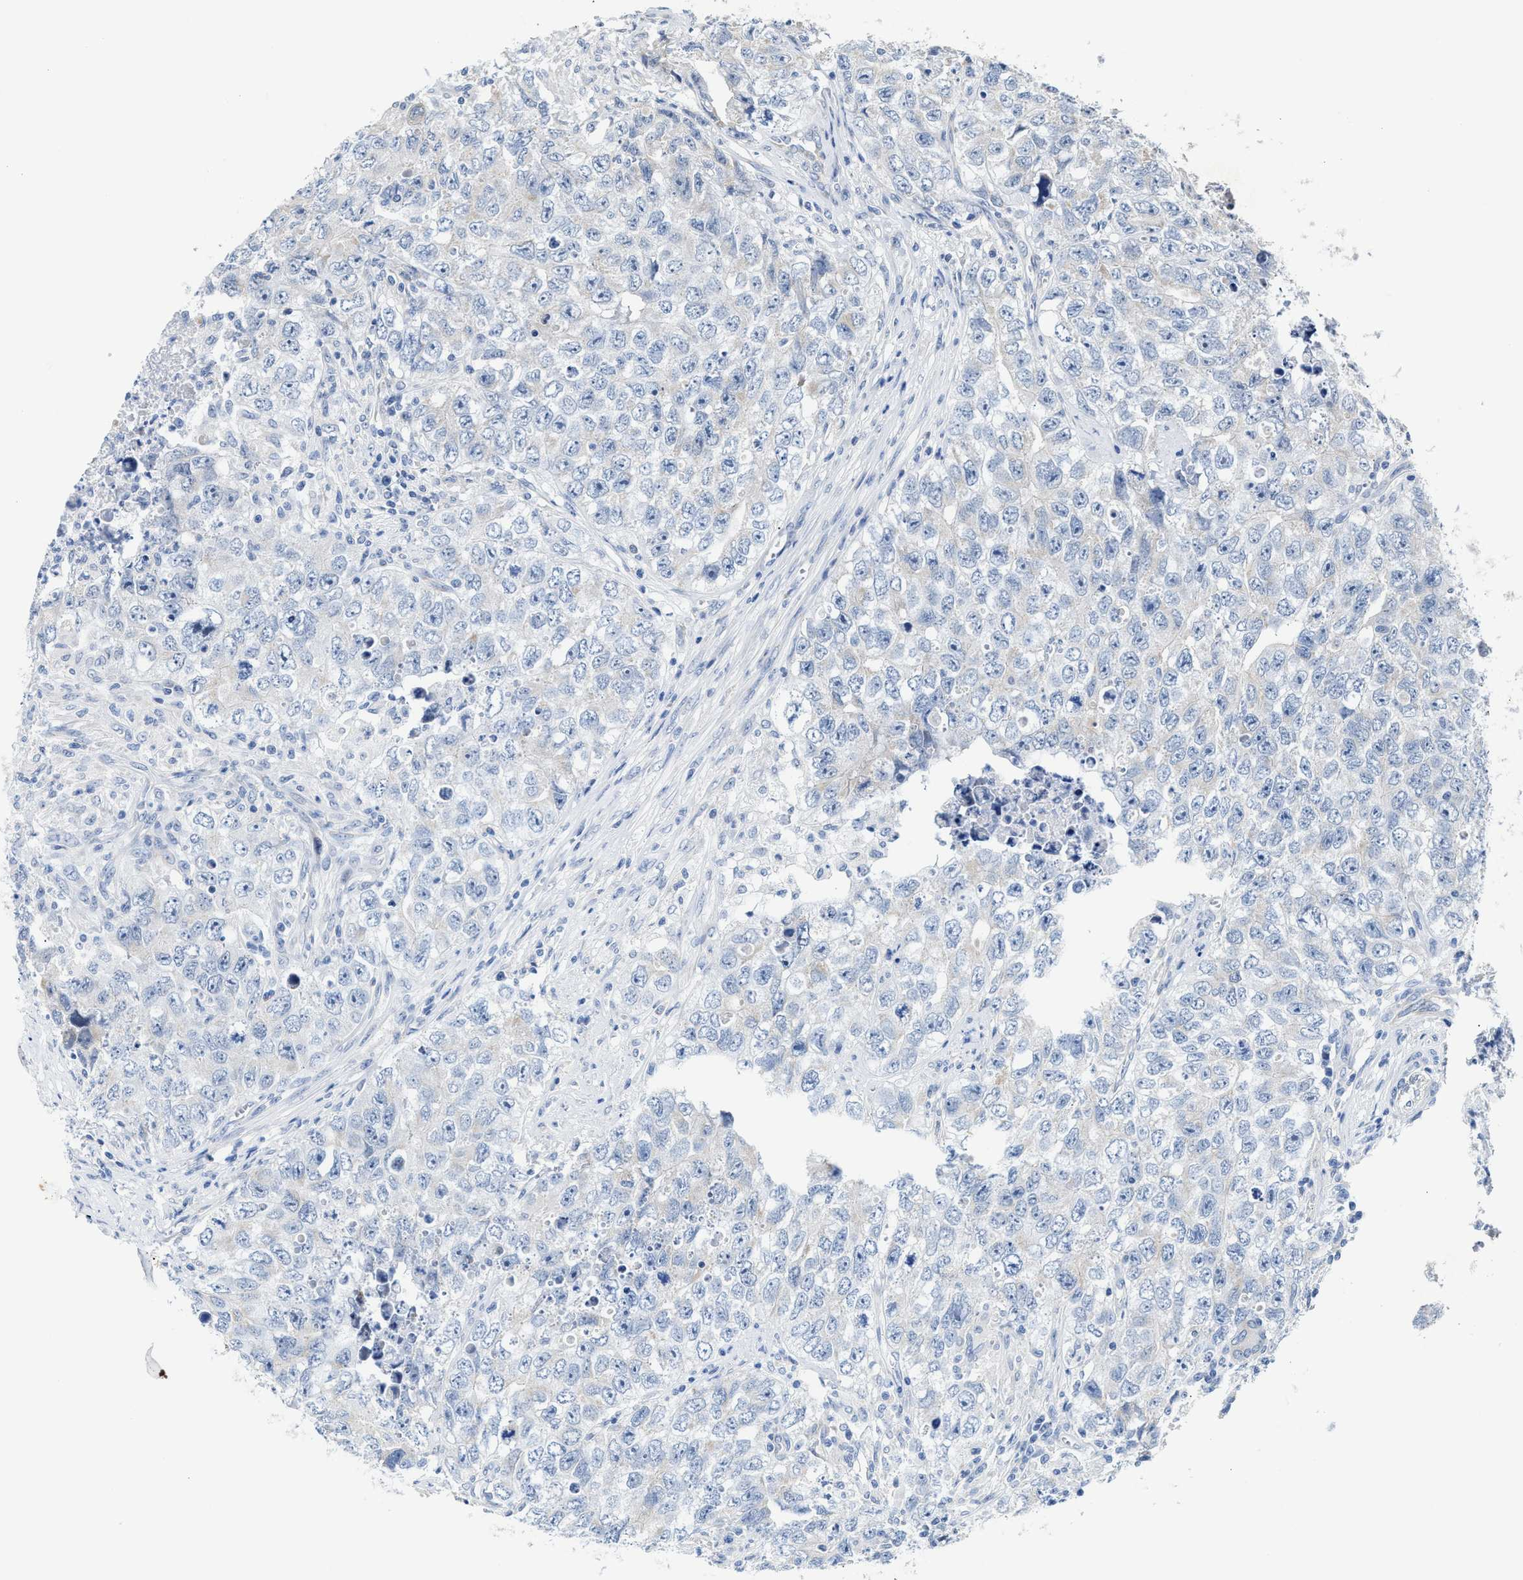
{"staining": {"intensity": "negative", "quantity": "none", "location": "none"}, "tissue": "testis cancer", "cell_type": "Tumor cells", "image_type": "cancer", "snomed": [{"axis": "morphology", "description": "Seminoma, NOS"}, {"axis": "morphology", "description": "Carcinoma, Embryonal, NOS"}, {"axis": "topography", "description": "Testis"}], "caption": "Tumor cells are negative for protein expression in human testis cancer (embryonal carcinoma).", "gene": "JAG1", "patient": {"sex": "male", "age": 43}}